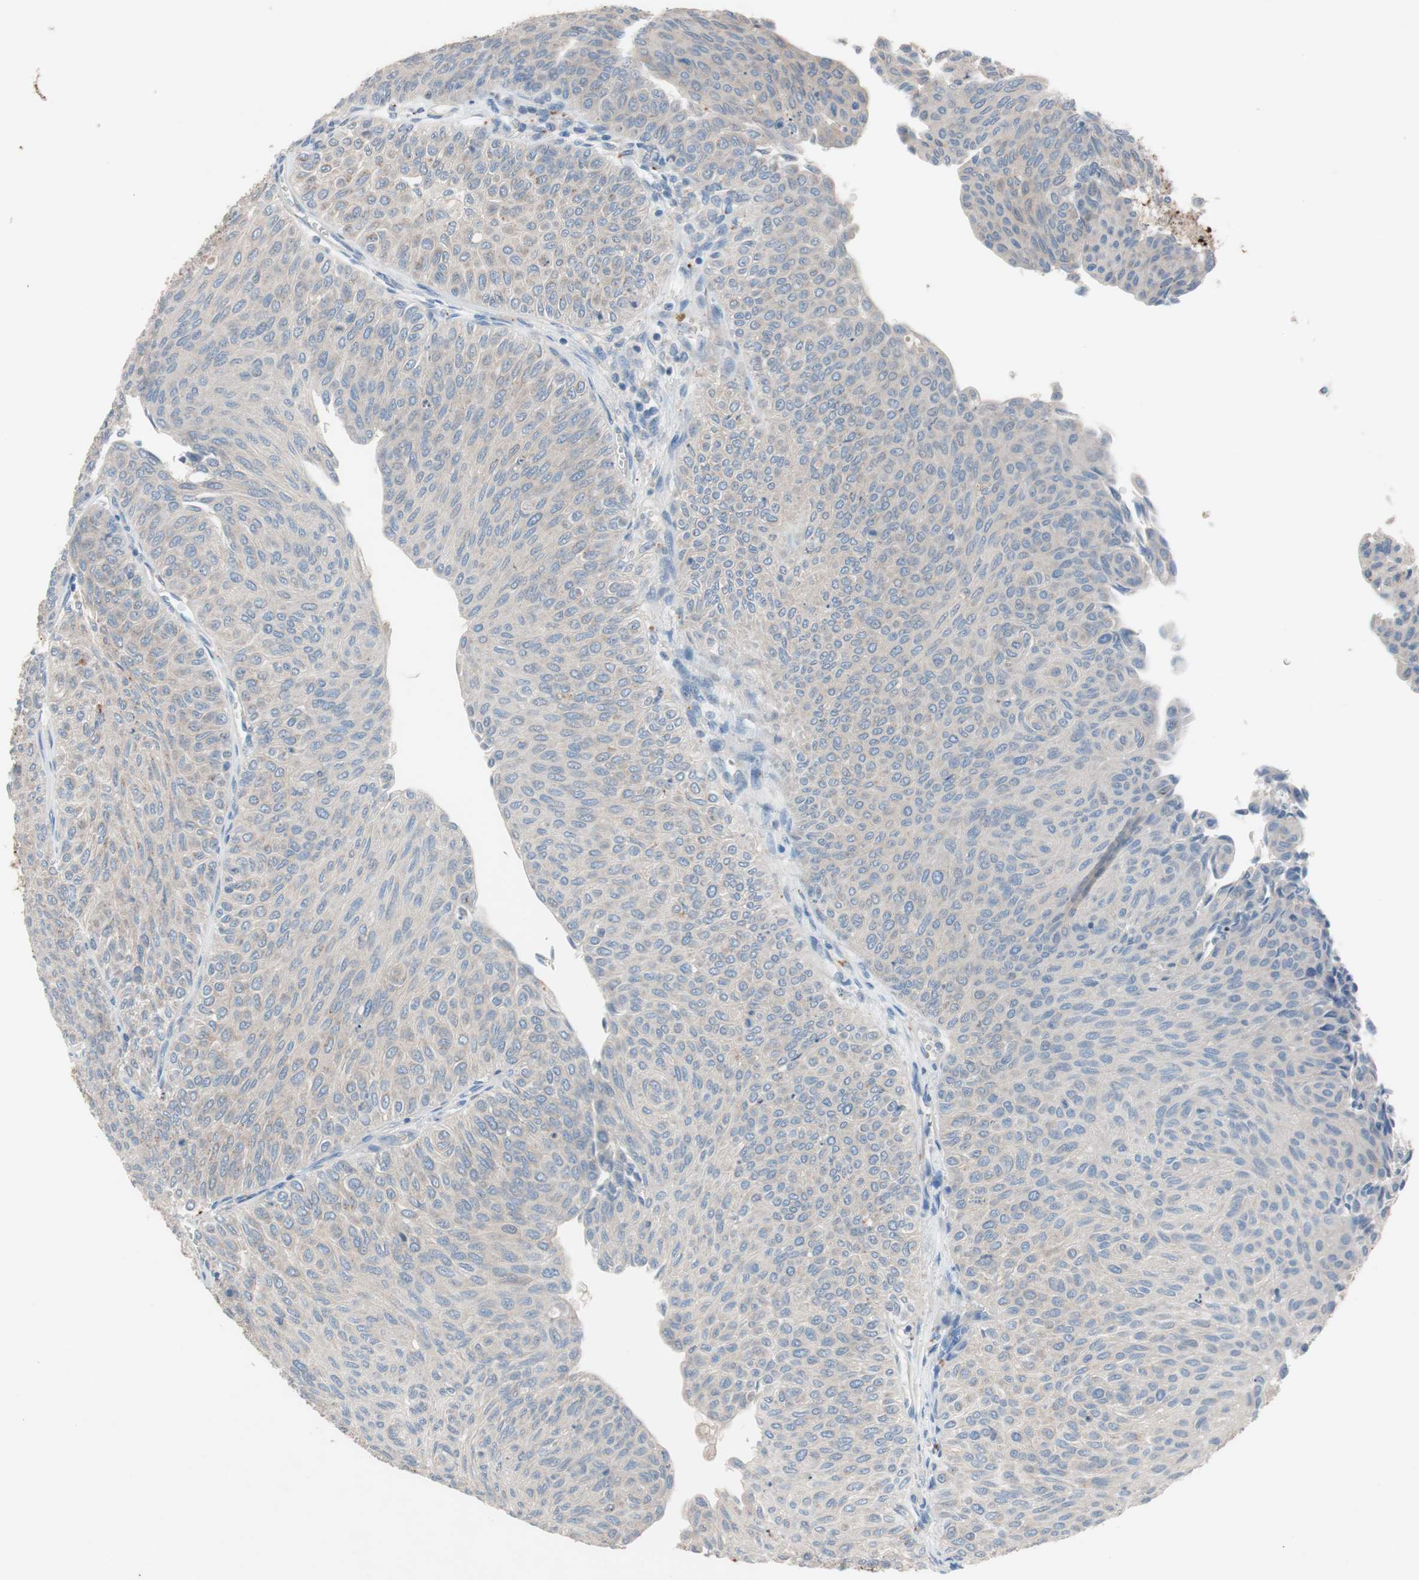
{"staining": {"intensity": "weak", "quantity": ">75%", "location": "cytoplasmic/membranous"}, "tissue": "urothelial cancer", "cell_type": "Tumor cells", "image_type": "cancer", "snomed": [{"axis": "morphology", "description": "Urothelial carcinoma, Low grade"}, {"axis": "topography", "description": "Urinary bladder"}], "caption": "Urothelial carcinoma (low-grade) stained with DAB (3,3'-diaminobenzidine) immunohistochemistry (IHC) shows low levels of weak cytoplasmic/membranous positivity in about >75% of tumor cells.", "gene": "CLEC4D", "patient": {"sex": "male", "age": 78}}